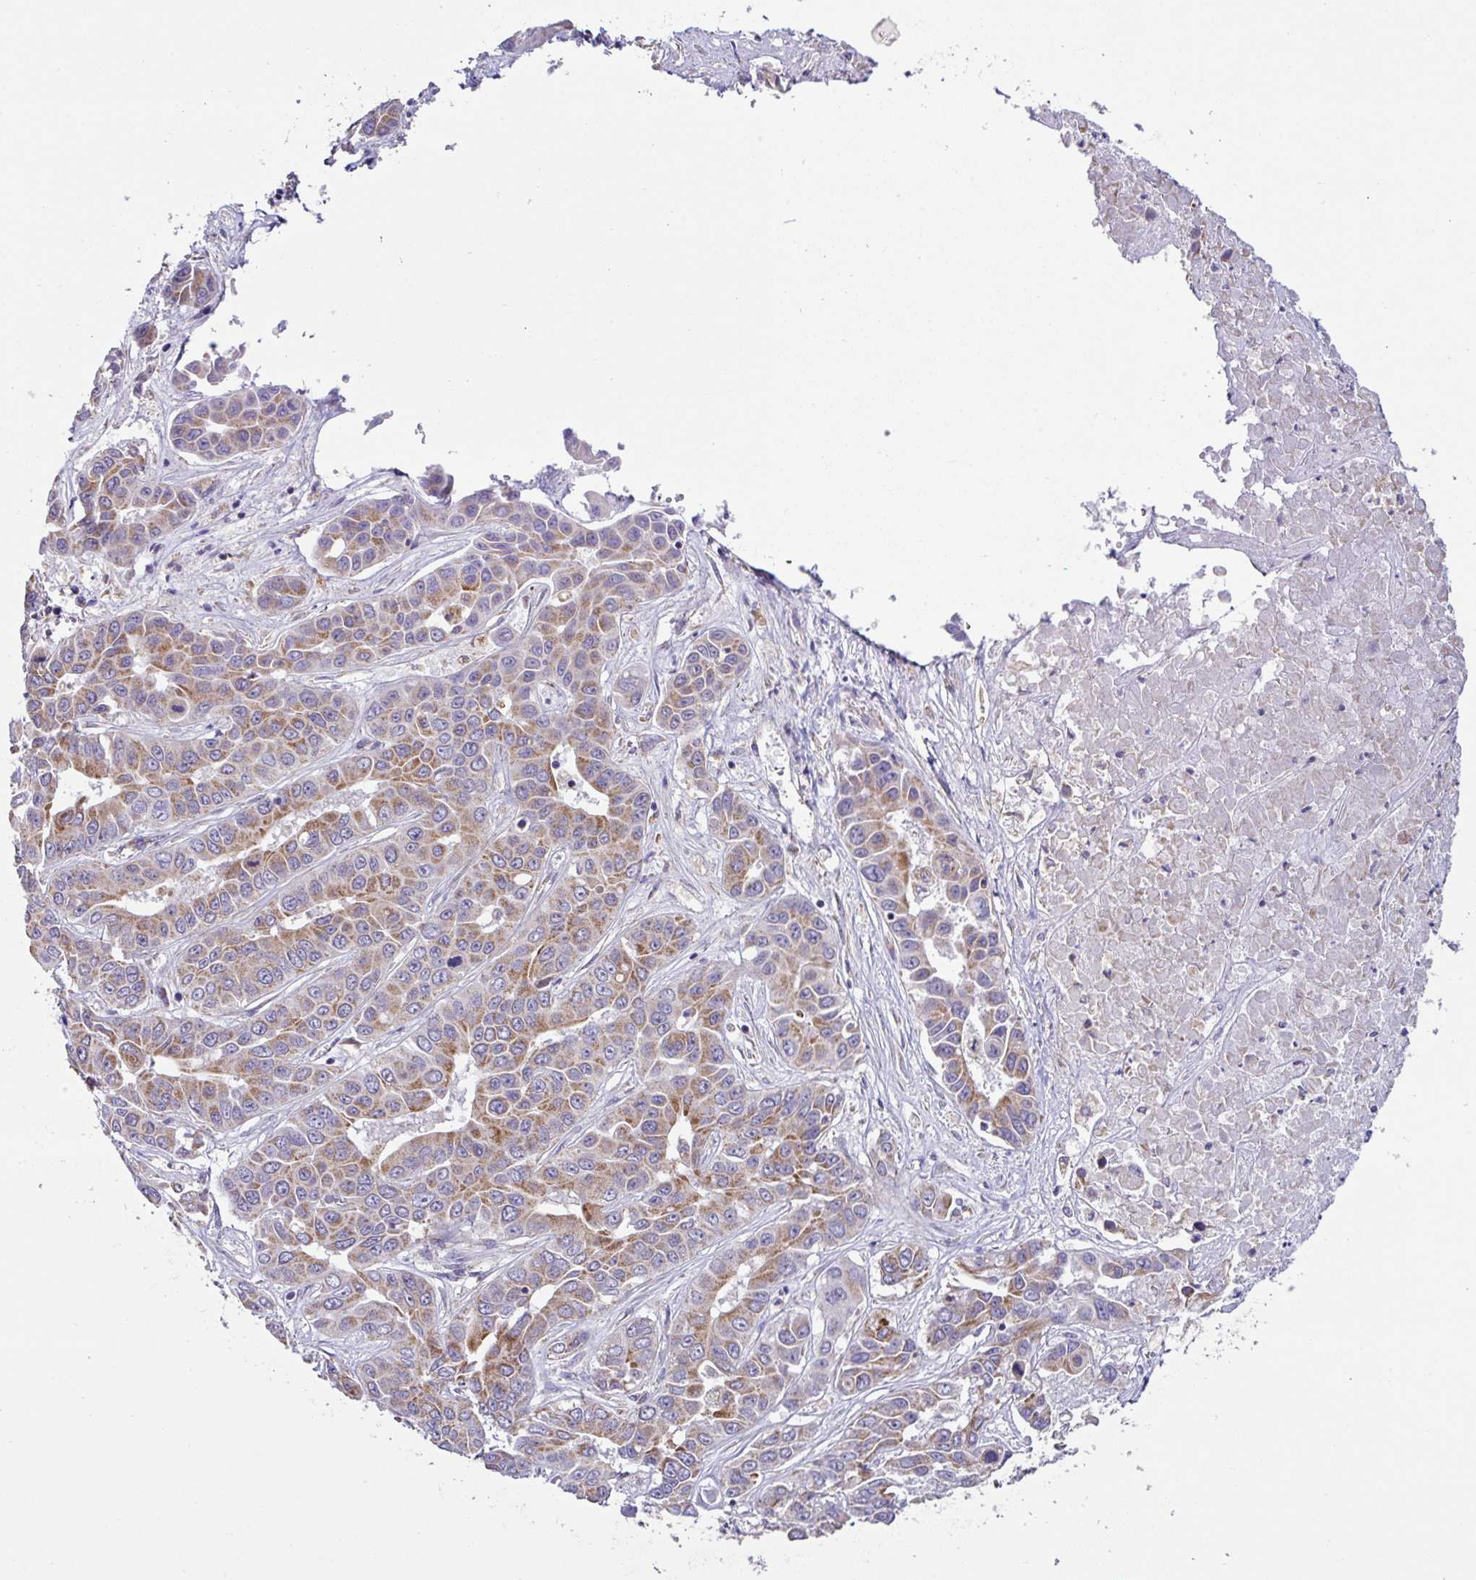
{"staining": {"intensity": "moderate", "quantity": ">75%", "location": "cytoplasmic/membranous"}, "tissue": "liver cancer", "cell_type": "Tumor cells", "image_type": "cancer", "snomed": [{"axis": "morphology", "description": "Cholangiocarcinoma"}, {"axis": "topography", "description": "Liver"}], "caption": "Immunohistochemistry (DAB (3,3'-diaminobenzidine)) staining of human liver cholangiocarcinoma exhibits moderate cytoplasmic/membranous protein expression in about >75% of tumor cells. Immunohistochemistry (ihc) stains the protein in brown and the nuclei are stained blue.", "gene": "DOK7", "patient": {"sex": "female", "age": 52}}